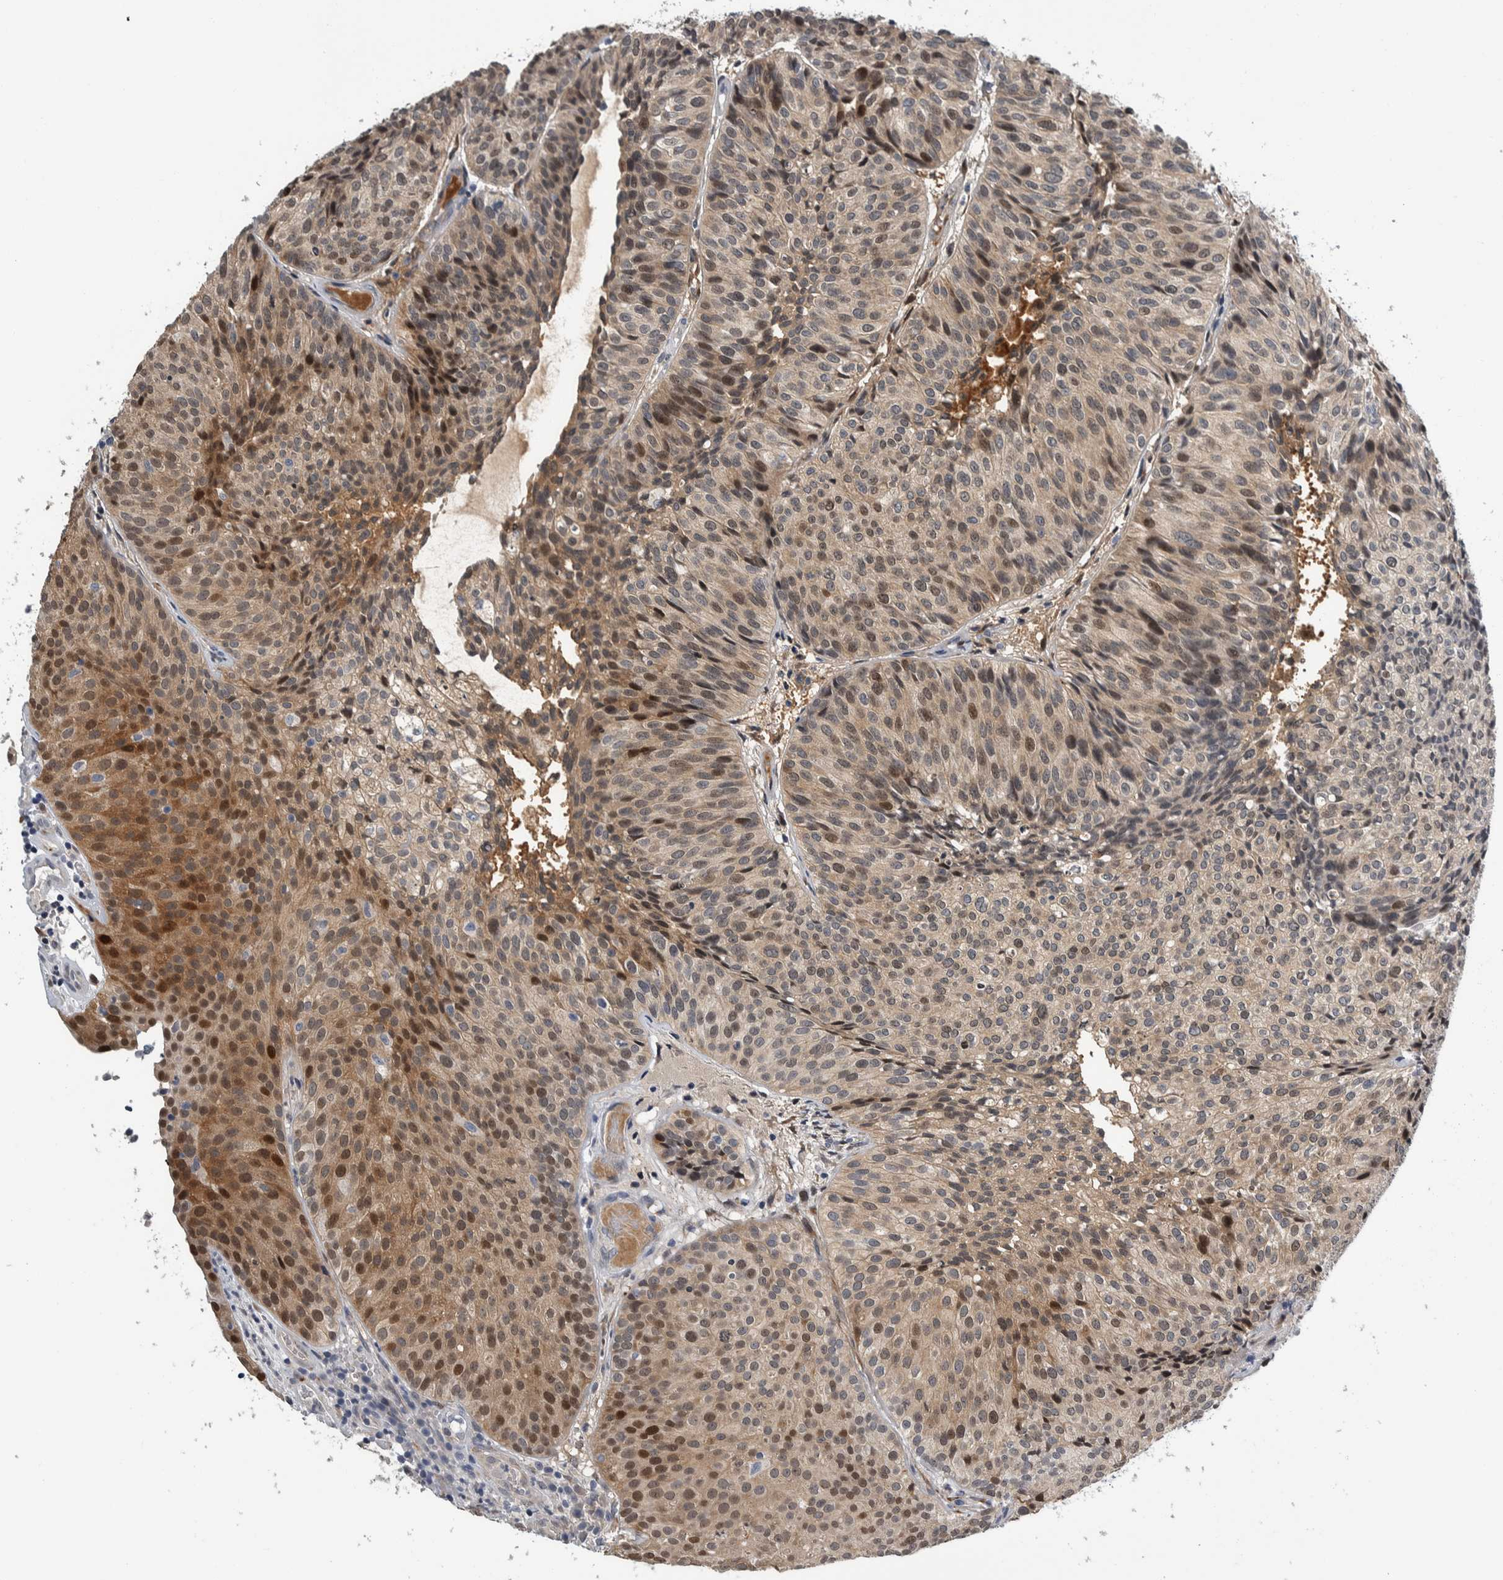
{"staining": {"intensity": "moderate", "quantity": ">75%", "location": "cytoplasmic/membranous,nuclear"}, "tissue": "urothelial cancer", "cell_type": "Tumor cells", "image_type": "cancer", "snomed": [{"axis": "morphology", "description": "Urothelial carcinoma, Low grade"}, {"axis": "topography", "description": "Urinary bladder"}], "caption": "Immunohistochemistry (IHC) (DAB) staining of human urothelial cancer demonstrates moderate cytoplasmic/membranous and nuclear protein staining in approximately >75% of tumor cells.", "gene": "COL14A1", "patient": {"sex": "male", "age": 86}}